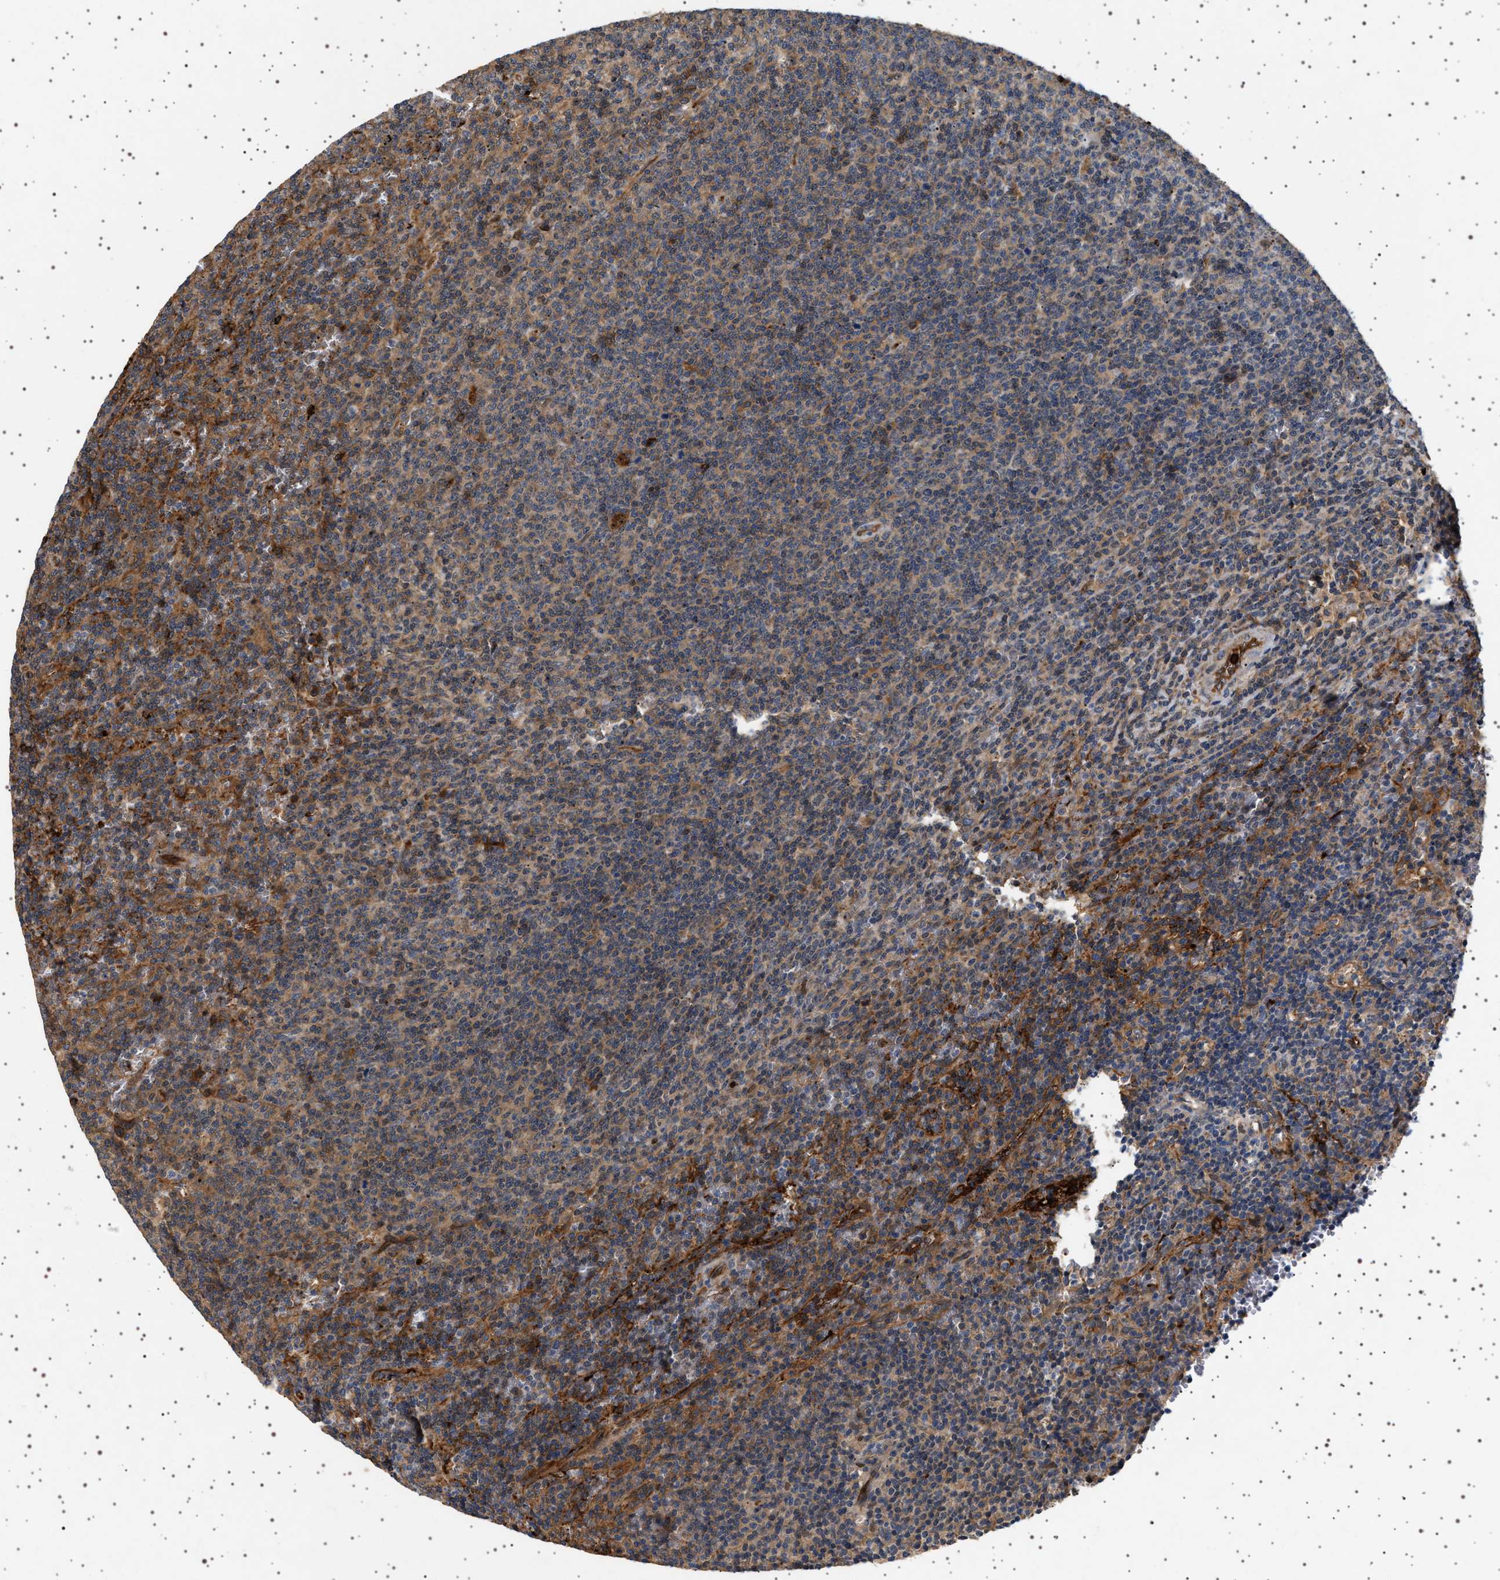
{"staining": {"intensity": "moderate", "quantity": "25%-75%", "location": "cytoplasmic/membranous"}, "tissue": "lymphoma", "cell_type": "Tumor cells", "image_type": "cancer", "snomed": [{"axis": "morphology", "description": "Malignant lymphoma, non-Hodgkin's type, Low grade"}, {"axis": "topography", "description": "Spleen"}], "caption": "Protein analysis of lymphoma tissue reveals moderate cytoplasmic/membranous staining in approximately 25%-75% of tumor cells.", "gene": "FICD", "patient": {"sex": "female", "age": 50}}